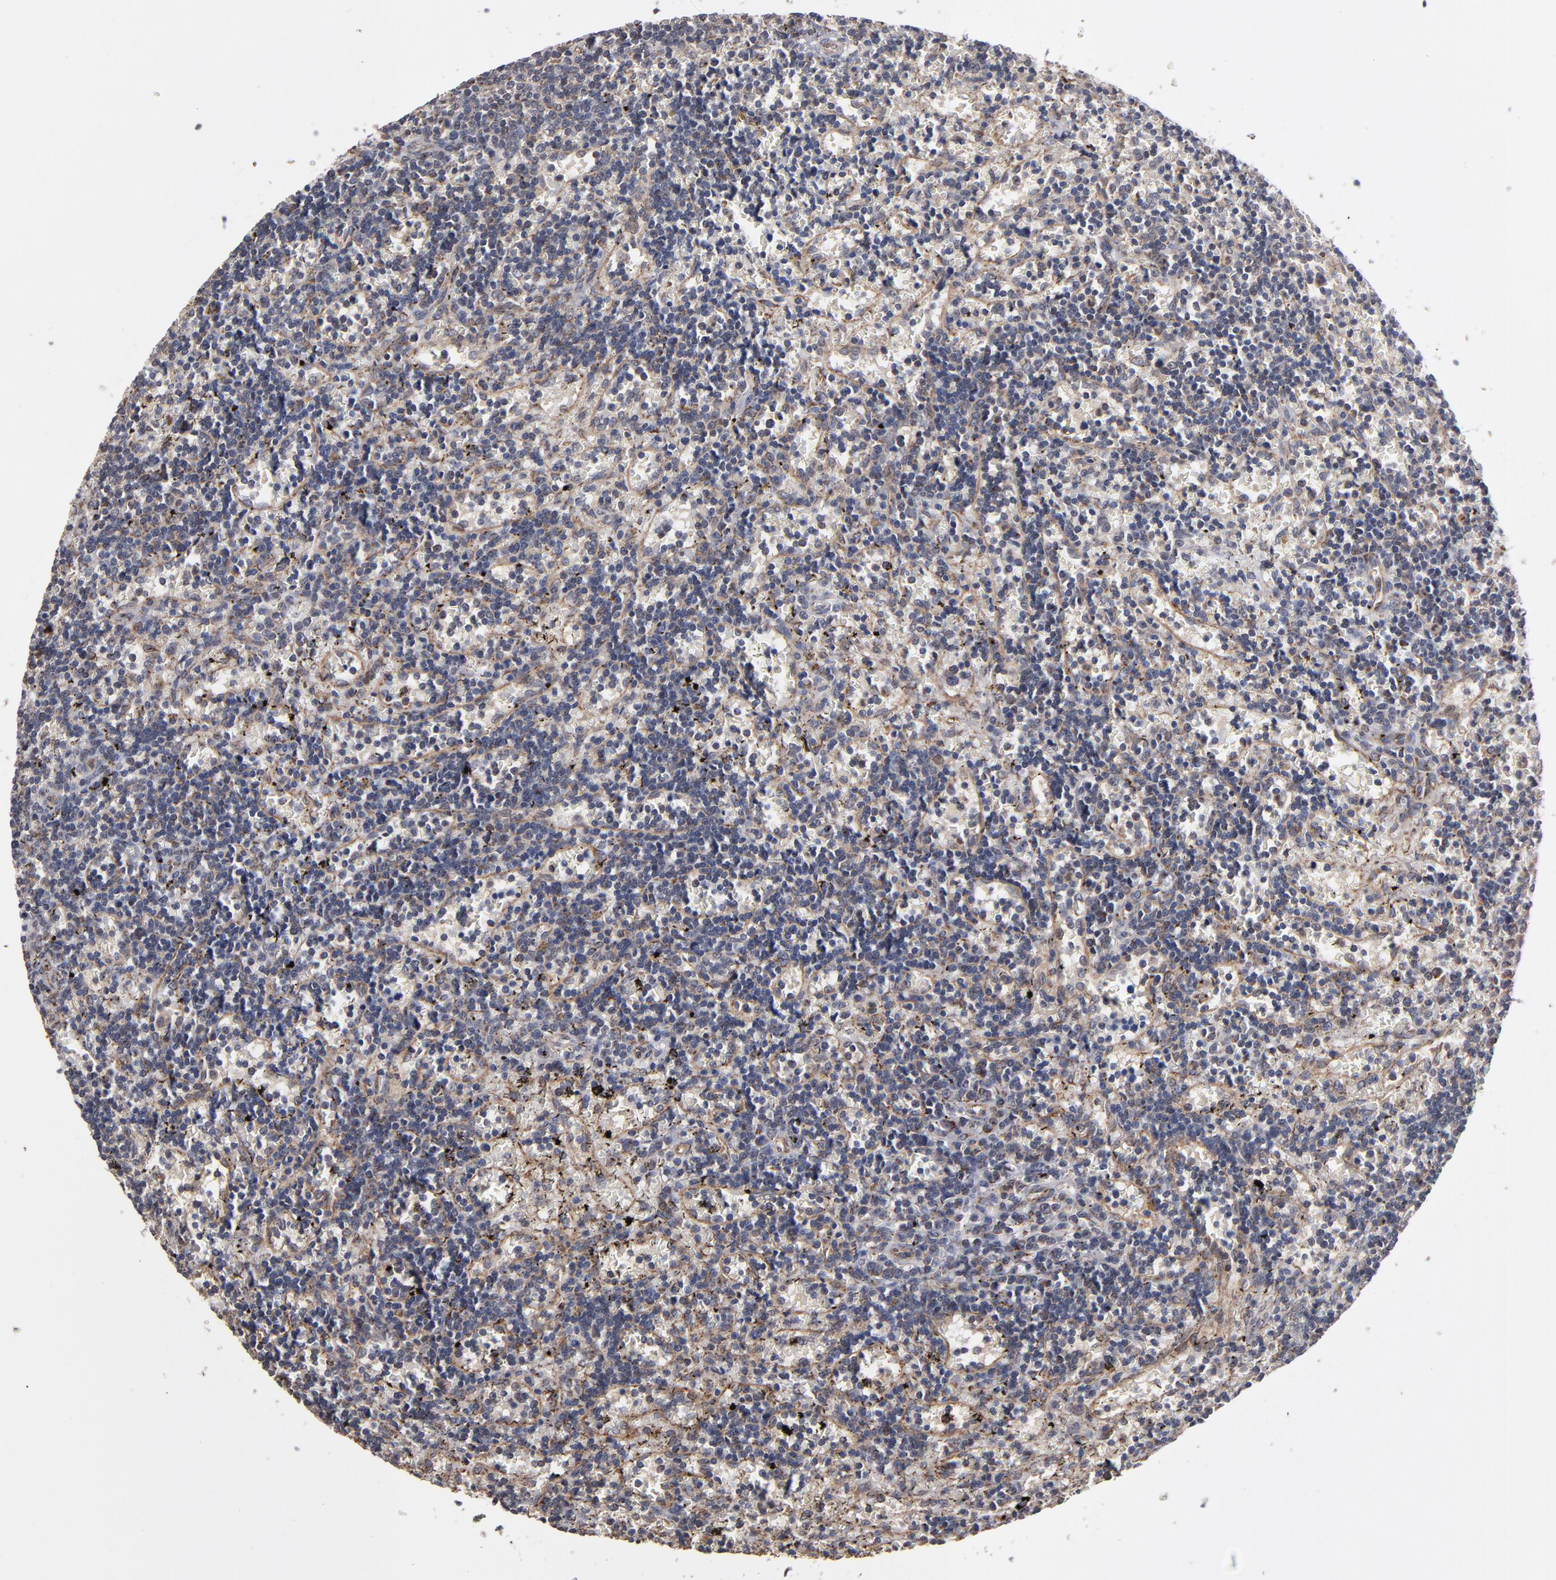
{"staining": {"intensity": "moderate", "quantity": "<25%", "location": "cytoplasmic/membranous"}, "tissue": "lymphoma", "cell_type": "Tumor cells", "image_type": "cancer", "snomed": [{"axis": "morphology", "description": "Malignant lymphoma, non-Hodgkin's type, Low grade"}, {"axis": "topography", "description": "Spleen"}], "caption": "Malignant lymphoma, non-Hodgkin's type (low-grade) stained with DAB (3,3'-diaminobenzidine) immunohistochemistry demonstrates low levels of moderate cytoplasmic/membranous expression in about <25% of tumor cells.", "gene": "MIPOL1", "patient": {"sex": "male", "age": 60}}